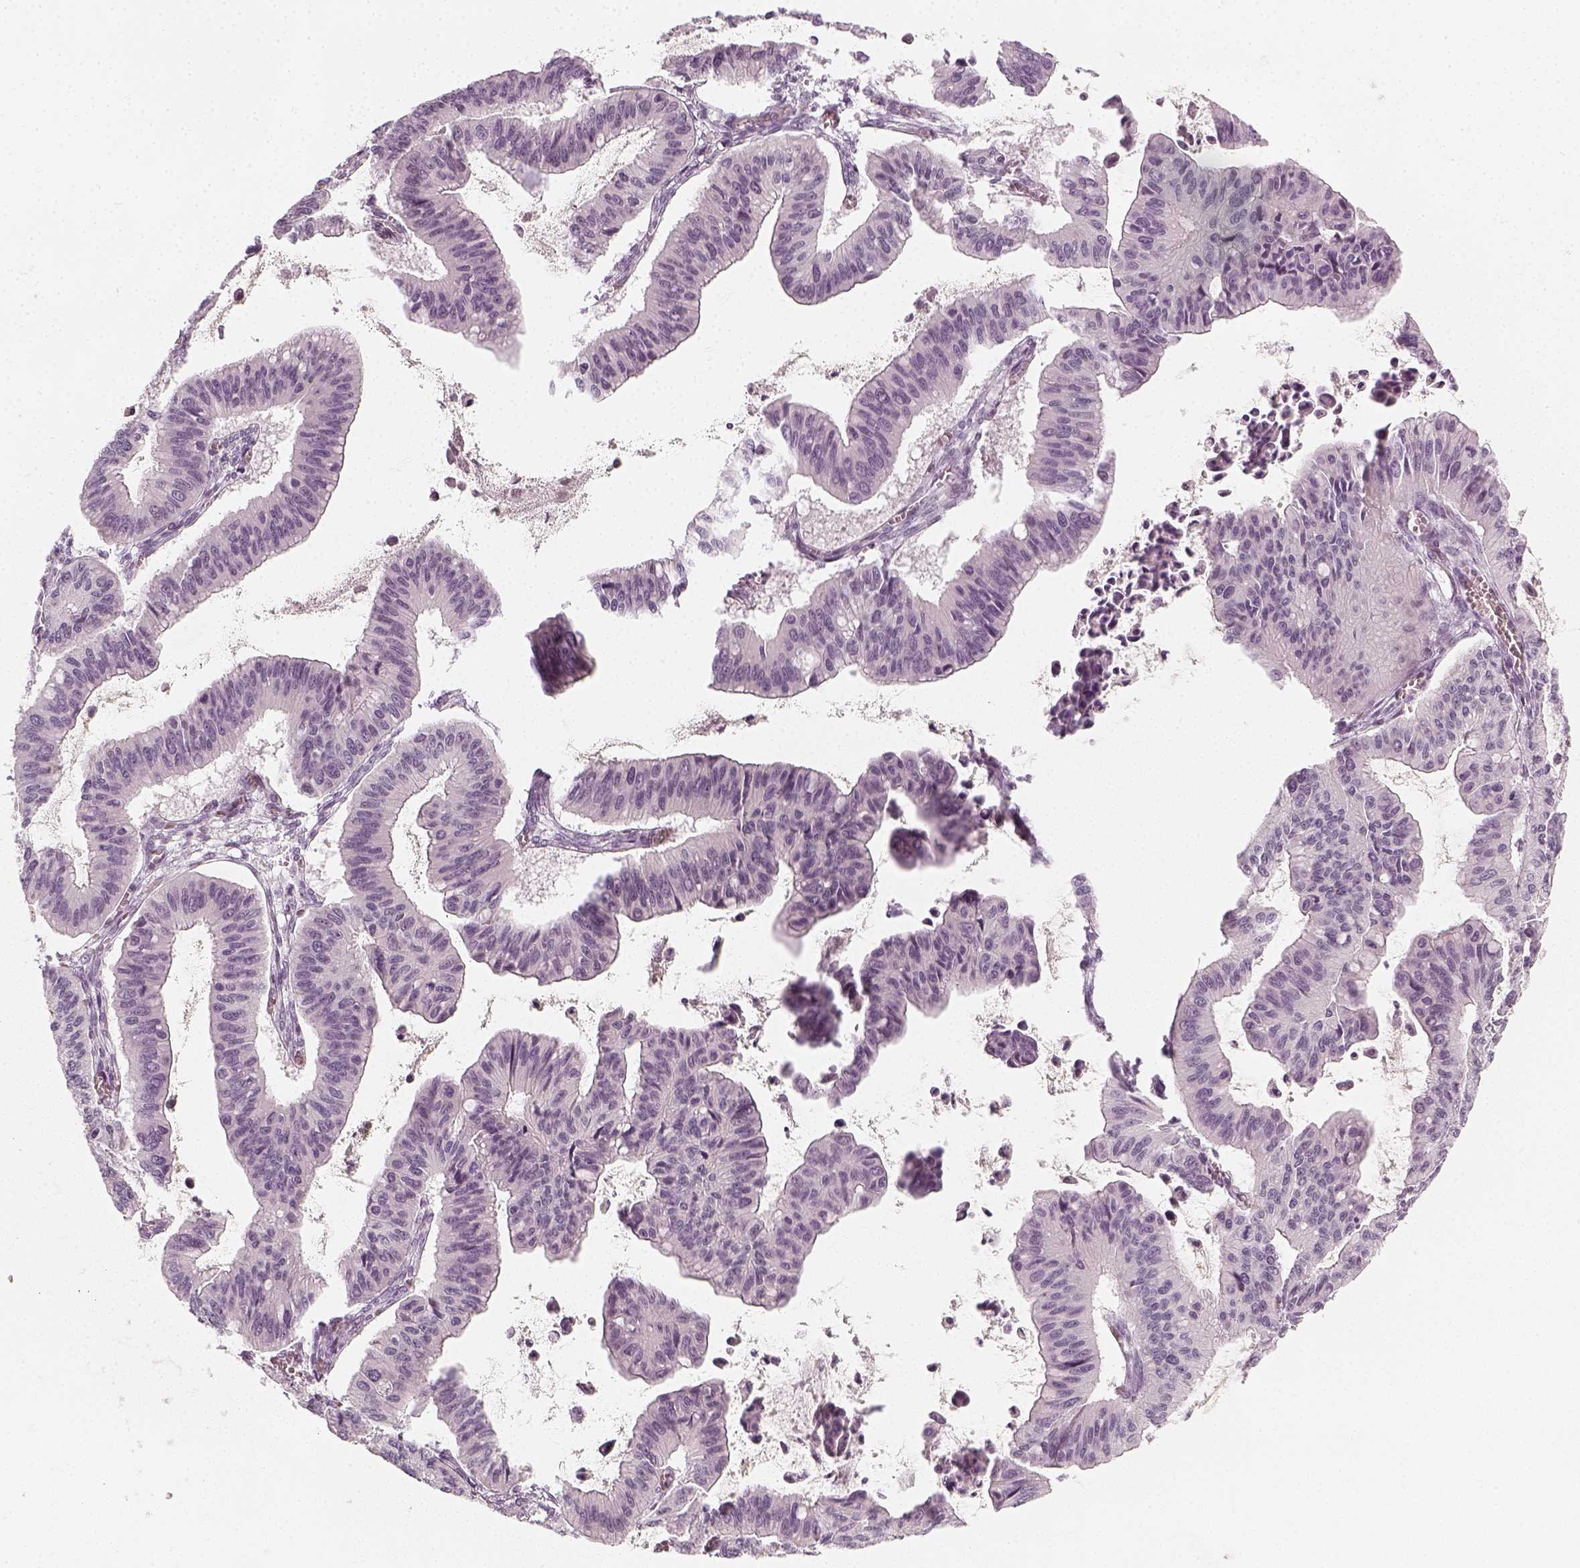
{"staining": {"intensity": "negative", "quantity": "none", "location": "none"}, "tissue": "ovarian cancer", "cell_type": "Tumor cells", "image_type": "cancer", "snomed": [{"axis": "morphology", "description": "Cystadenocarcinoma, mucinous, NOS"}, {"axis": "topography", "description": "Ovary"}], "caption": "The immunohistochemistry micrograph has no significant staining in tumor cells of ovarian mucinous cystadenocarcinoma tissue.", "gene": "KRTAP2-1", "patient": {"sex": "female", "age": 72}}